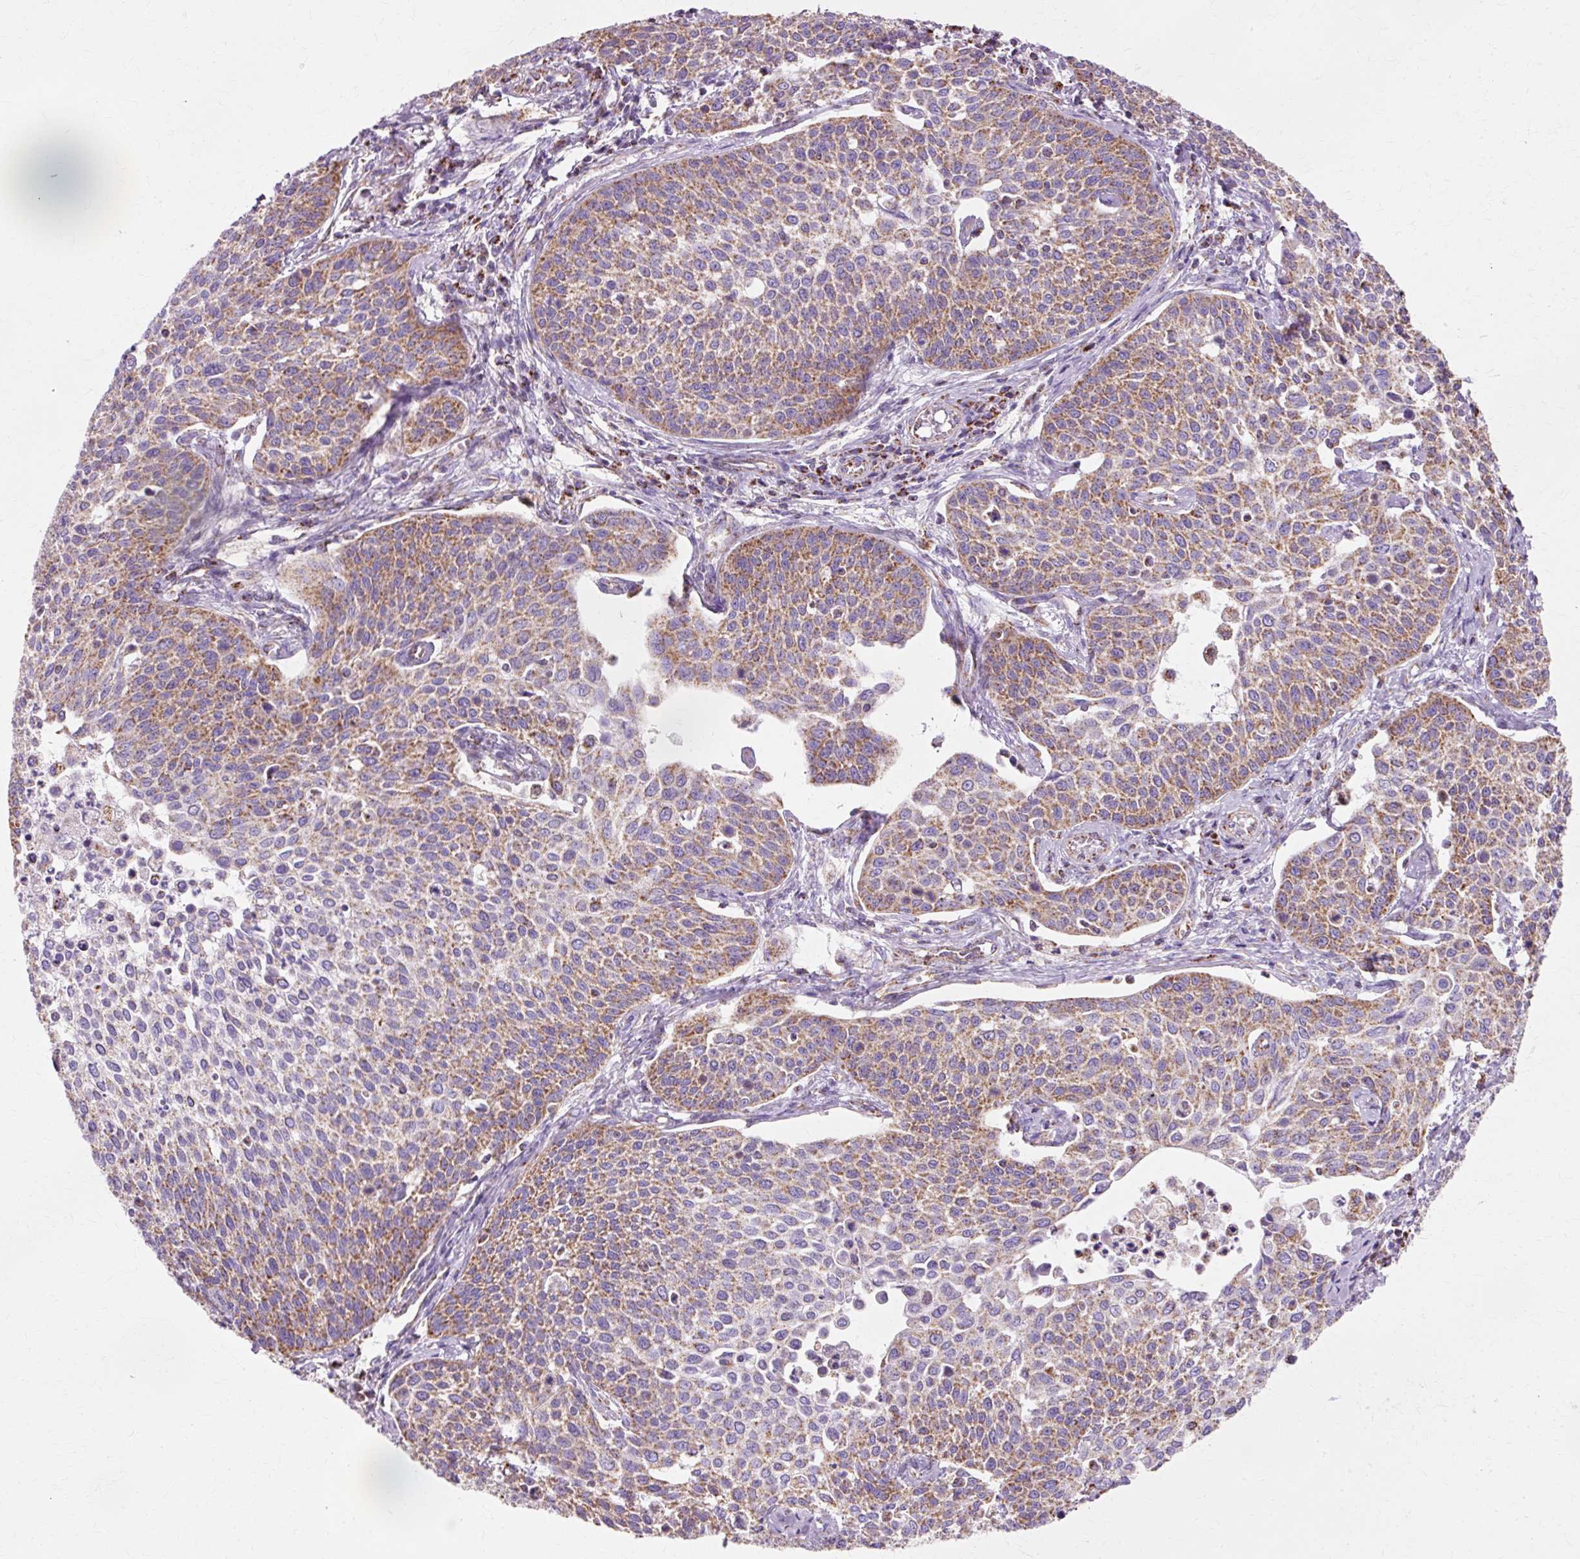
{"staining": {"intensity": "moderate", "quantity": ">75%", "location": "cytoplasmic/membranous"}, "tissue": "cervical cancer", "cell_type": "Tumor cells", "image_type": "cancer", "snomed": [{"axis": "morphology", "description": "Squamous cell carcinoma, NOS"}, {"axis": "topography", "description": "Cervix"}], "caption": "The immunohistochemical stain shows moderate cytoplasmic/membranous positivity in tumor cells of squamous cell carcinoma (cervical) tissue. The protein of interest is stained brown, and the nuclei are stained in blue (DAB IHC with brightfield microscopy, high magnification).", "gene": "ATP5PO", "patient": {"sex": "female", "age": 34}}